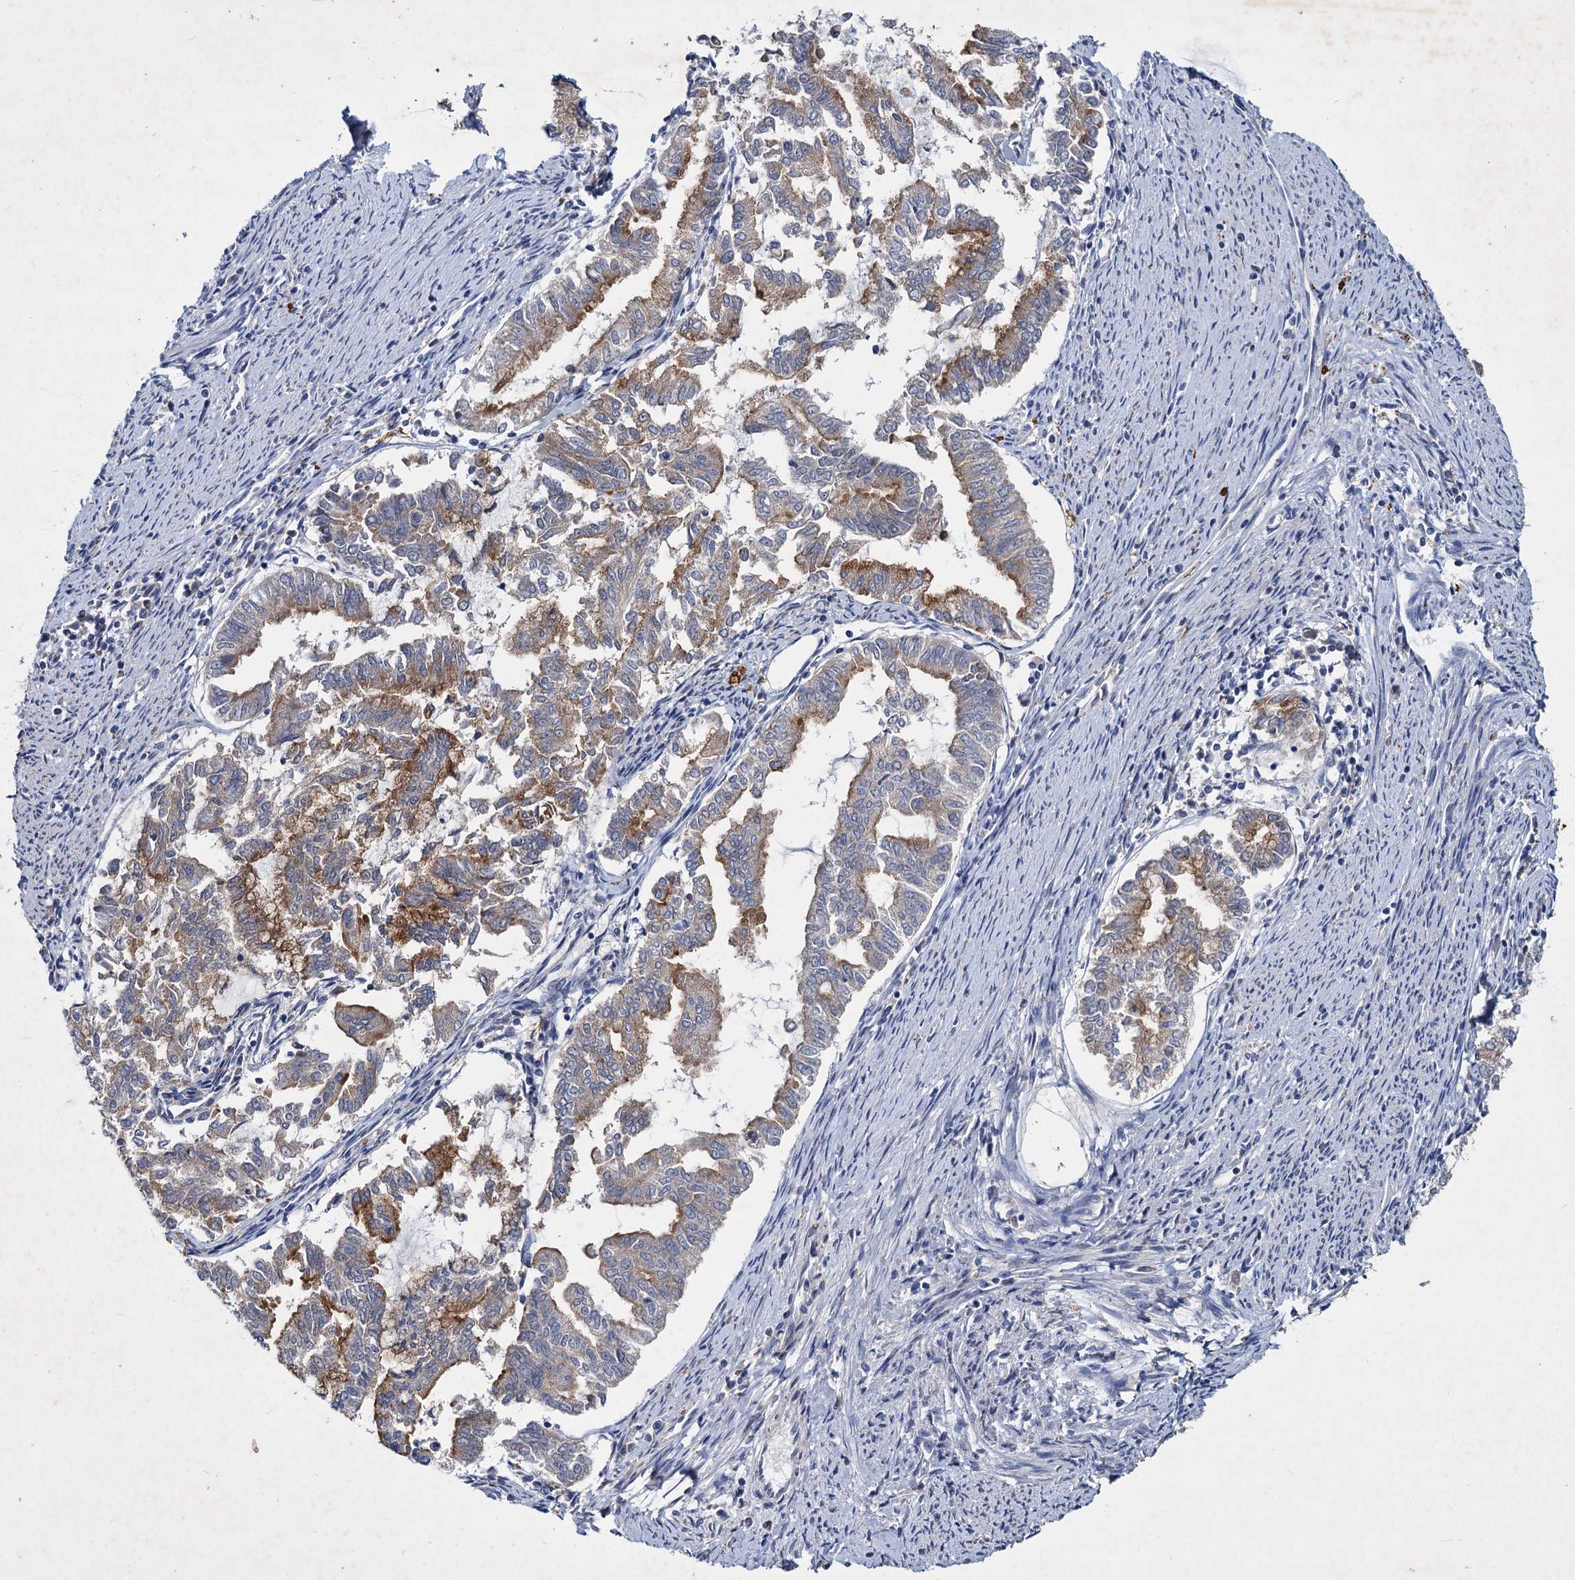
{"staining": {"intensity": "moderate", "quantity": "25%-75%", "location": "cytoplasmic/membranous"}, "tissue": "endometrial cancer", "cell_type": "Tumor cells", "image_type": "cancer", "snomed": [{"axis": "morphology", "description": "Adenocarcinoma, NOS"}, {"axis": "topography", "description": "Endometrium"}], "caption": "High-power microscopy captured an immunohistochemistry micrograph of adenocarcinoma (endometrial), revealing moderate cytoplasmic/membranous expression in about 25%-75% of tumor cells.", "gene": "ATP9A", "patient": {"sex": "female", "age": 79}}